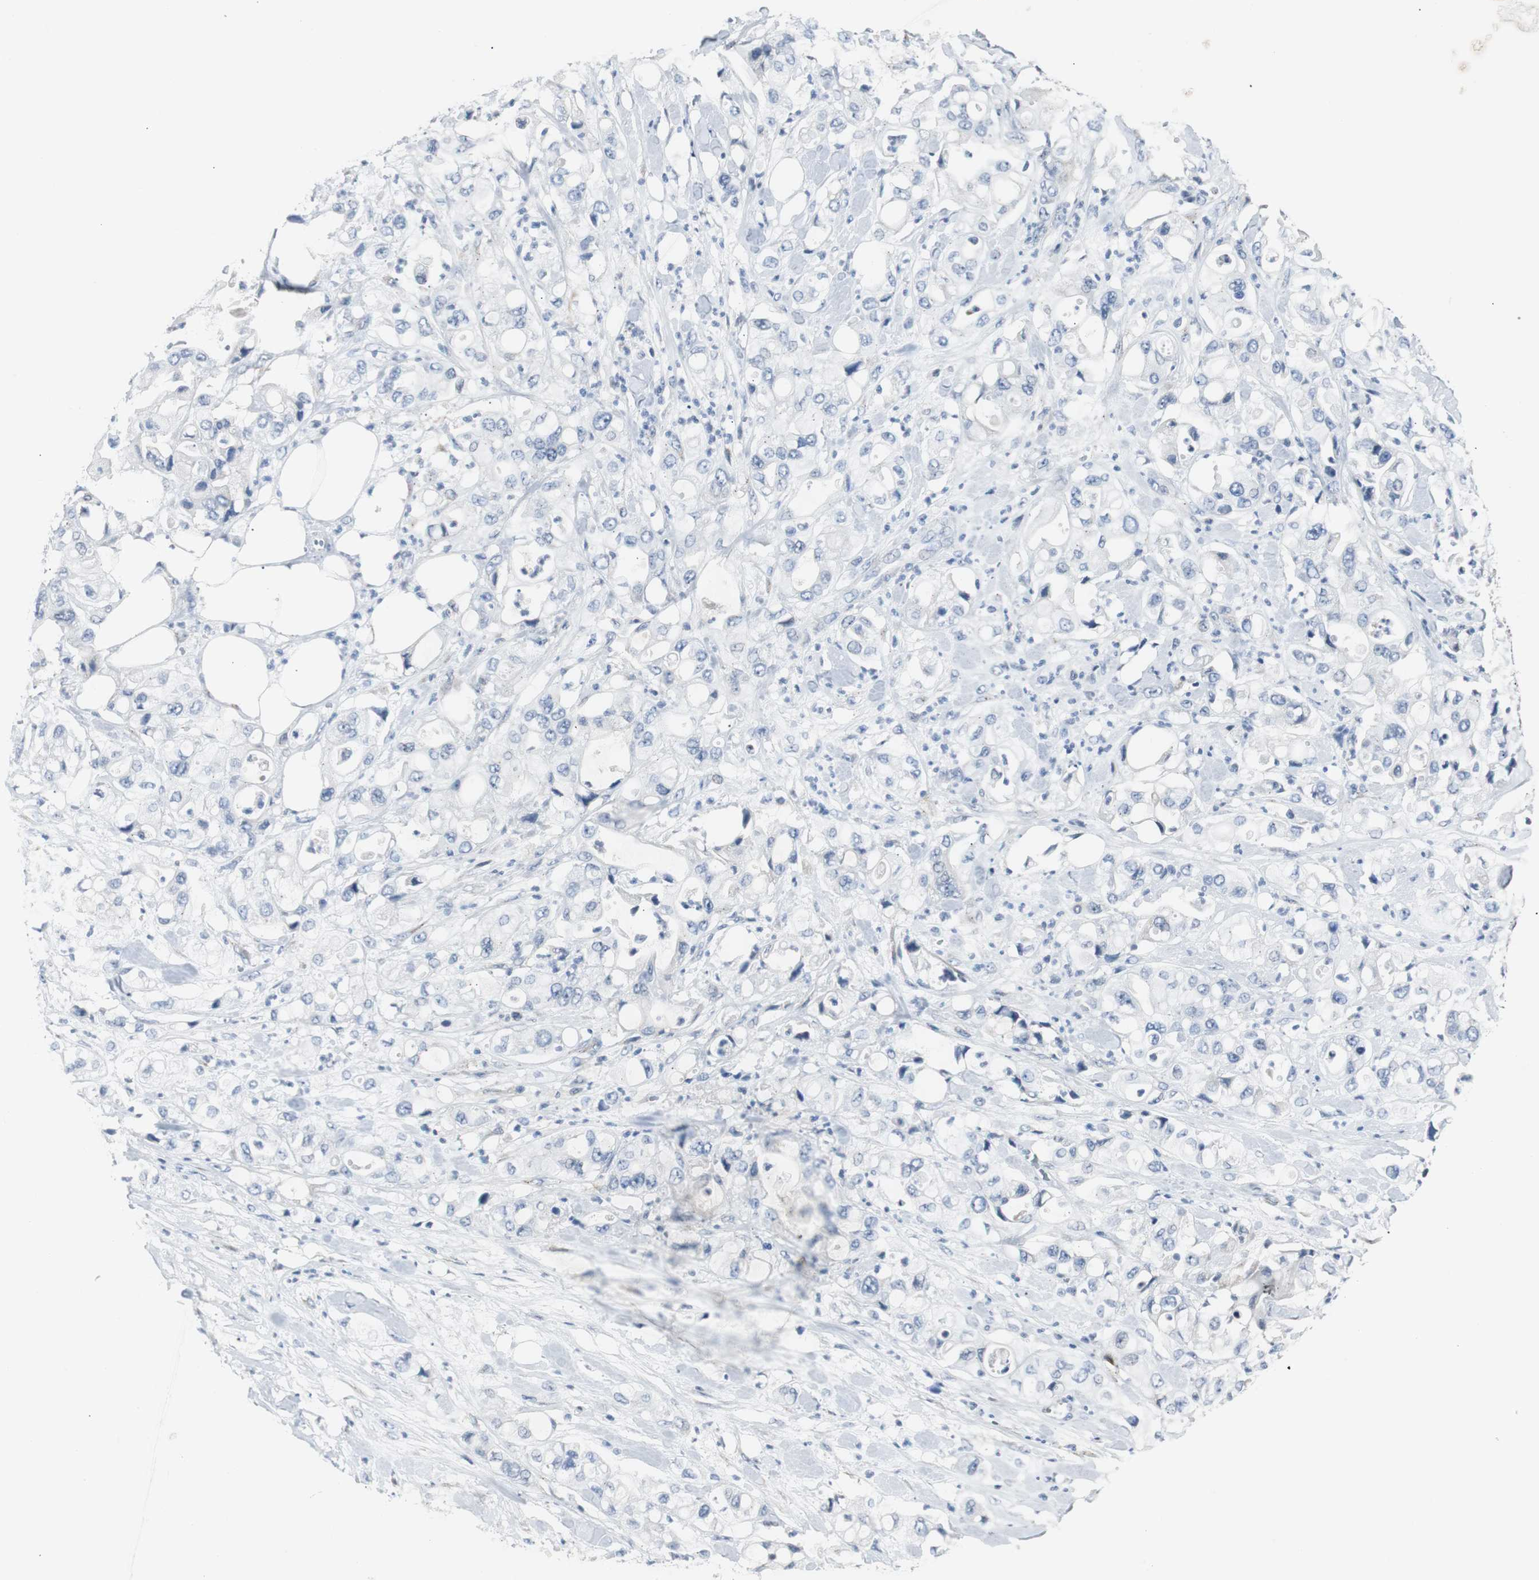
{"staining": {"intensity": "negative", "quantity": "none", "location": "none"}, "tissue": "pancreatic cancer", "cell_type": "Tumor cells", "image_type": "cancer", "snomed": [{"axis": "morphology", "description": "Adenocarcinoma, NOS"}, {"axis": "topography", "description": "Pancreas"}], "caption": "This is an immunohistochemistry (IHC) photomicrograph of pancreatic cancer. There is no positivity in tumor cells.", "gene": "SOX30", "patient": {"sex": "male", "age": 70}}